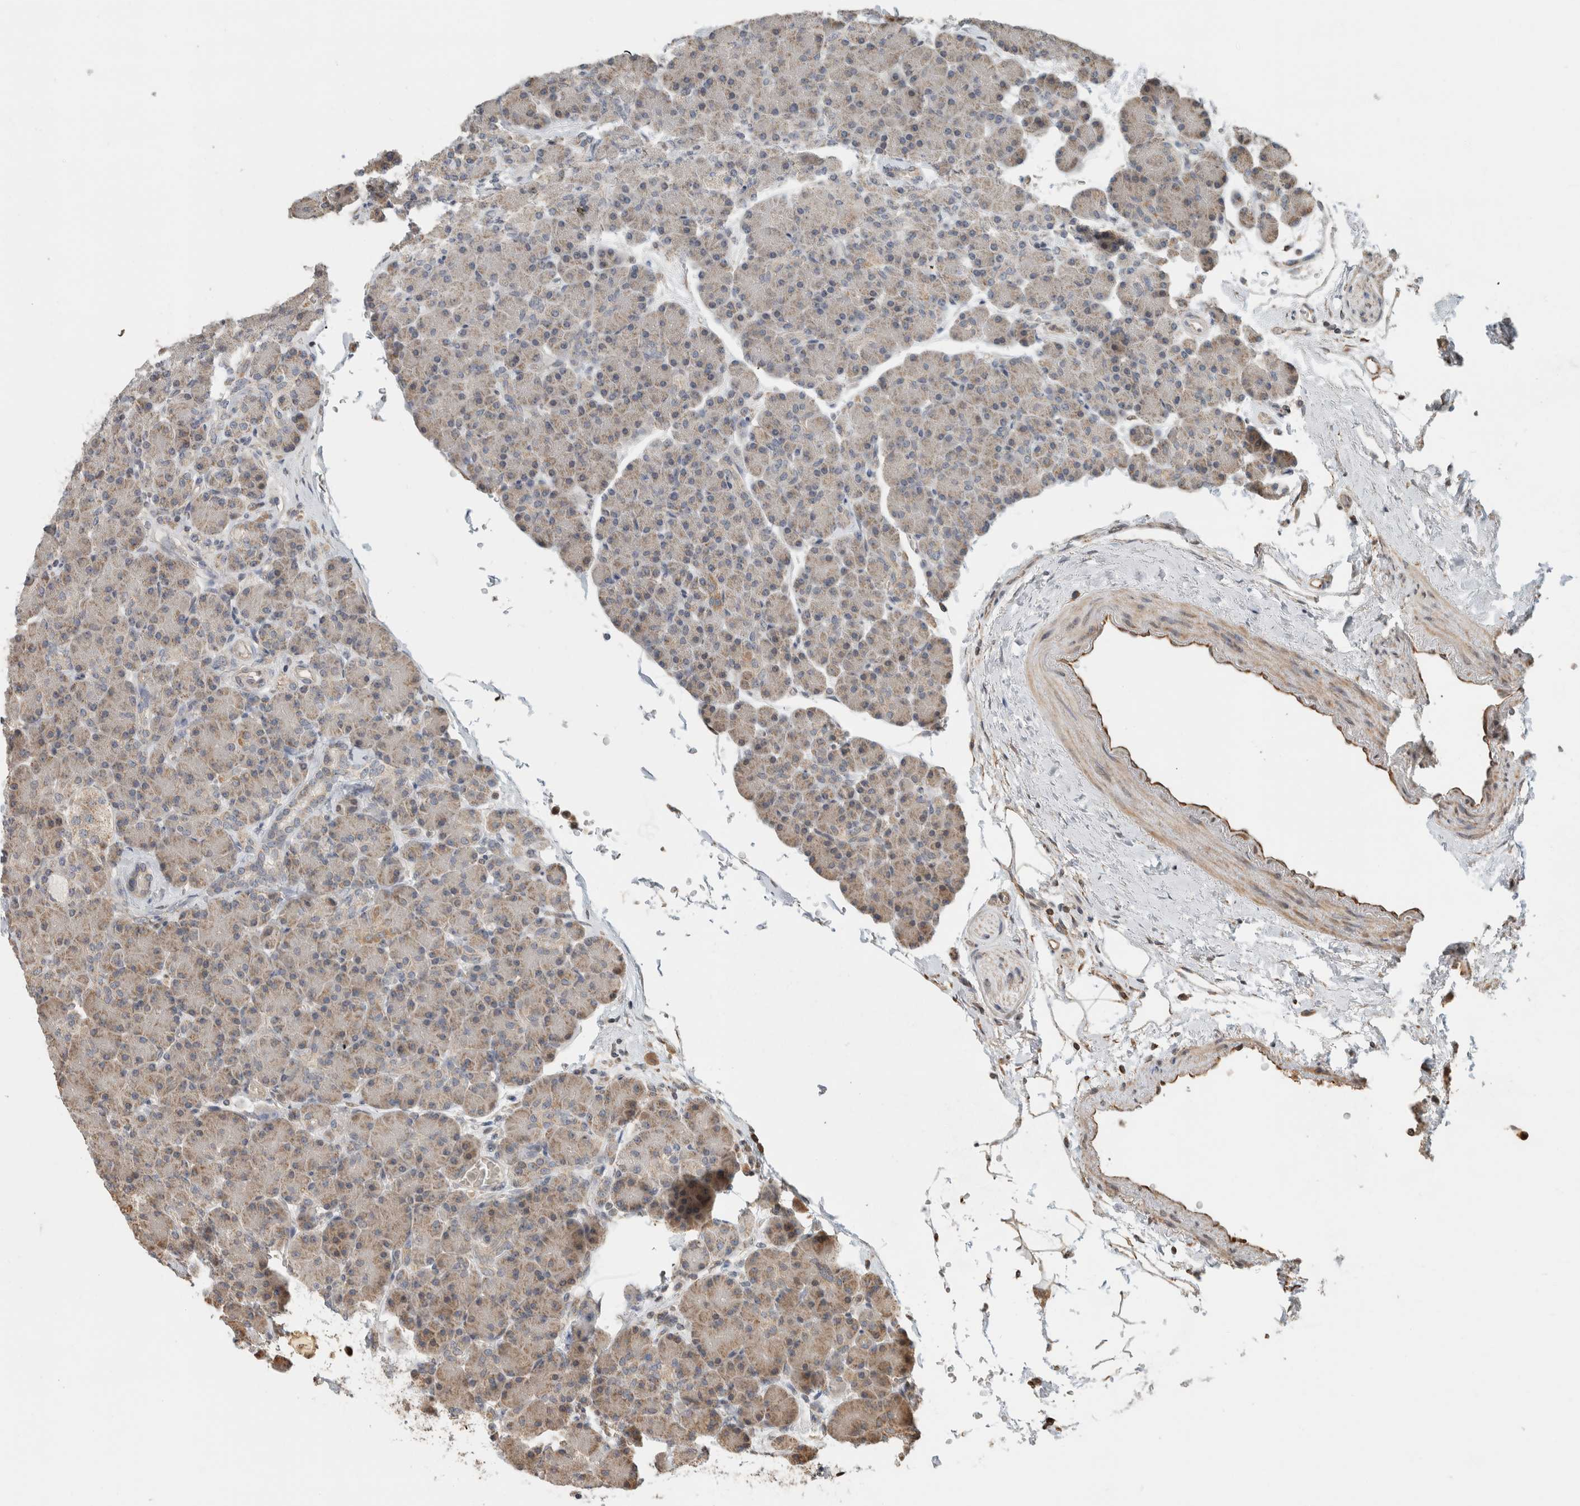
{"staining": {"intensity": "weak", "quantity": "25%-75%", "location": "cytoplasmic/membranous"}, "tissue": "pancreas", "cell_type": "Exocrine glandular cells", "image_type": "normal", "snomed": [{"axis": "morphology", "description": "Normal tissue, NOS"}, {"axis": "topography", "description": "Pancreas"}], "caption": "Protein analysis of benign pancreas displays weak cytoplasmic/membranous staining in approximately 25%-75% of exocrine glandular cells.", "gene": "GINS4", "patient": {"sex": "female", "age": 43}}